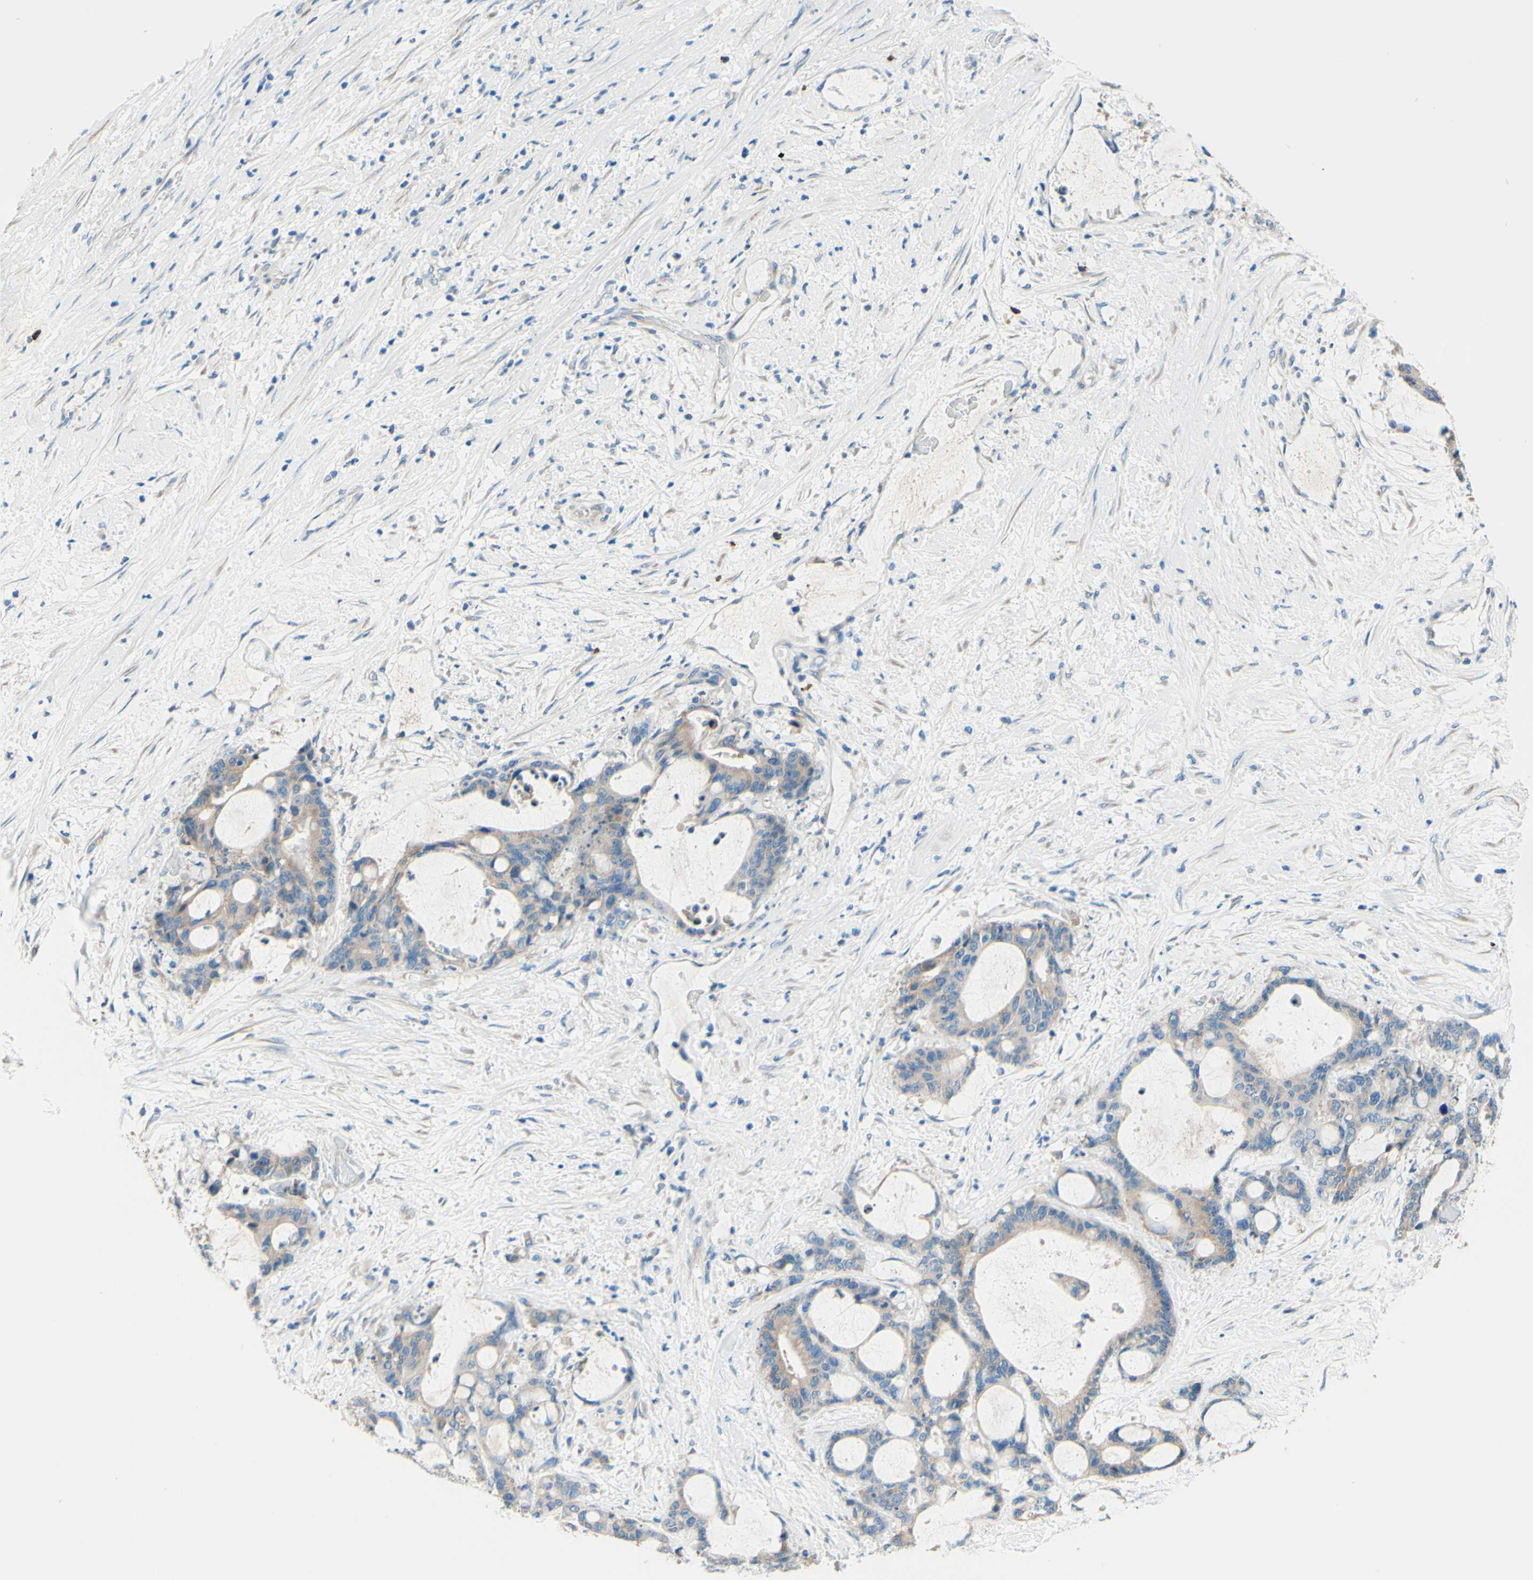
{"staining": {"intensity": "weak", "quantity": "25%-75%", "location": "cytoplasmic/membranous"}, "tissue": "liver cancer", "cell_type": "Tumor cells", "image_type": "cancer", "snomed": [{"axis": "morphology", "description": "Cholangiocarcinoma"}, {"axis": "topography", "description": "Liver"}], "caption": "Tumor cells demonstrate weak cytoplasmic/membranous staining in approximately 25%-75% of cells in cholangiocarcinoma (liver).", "gene": "PASD1", "patient": {"sex": "female", "age": 73}}